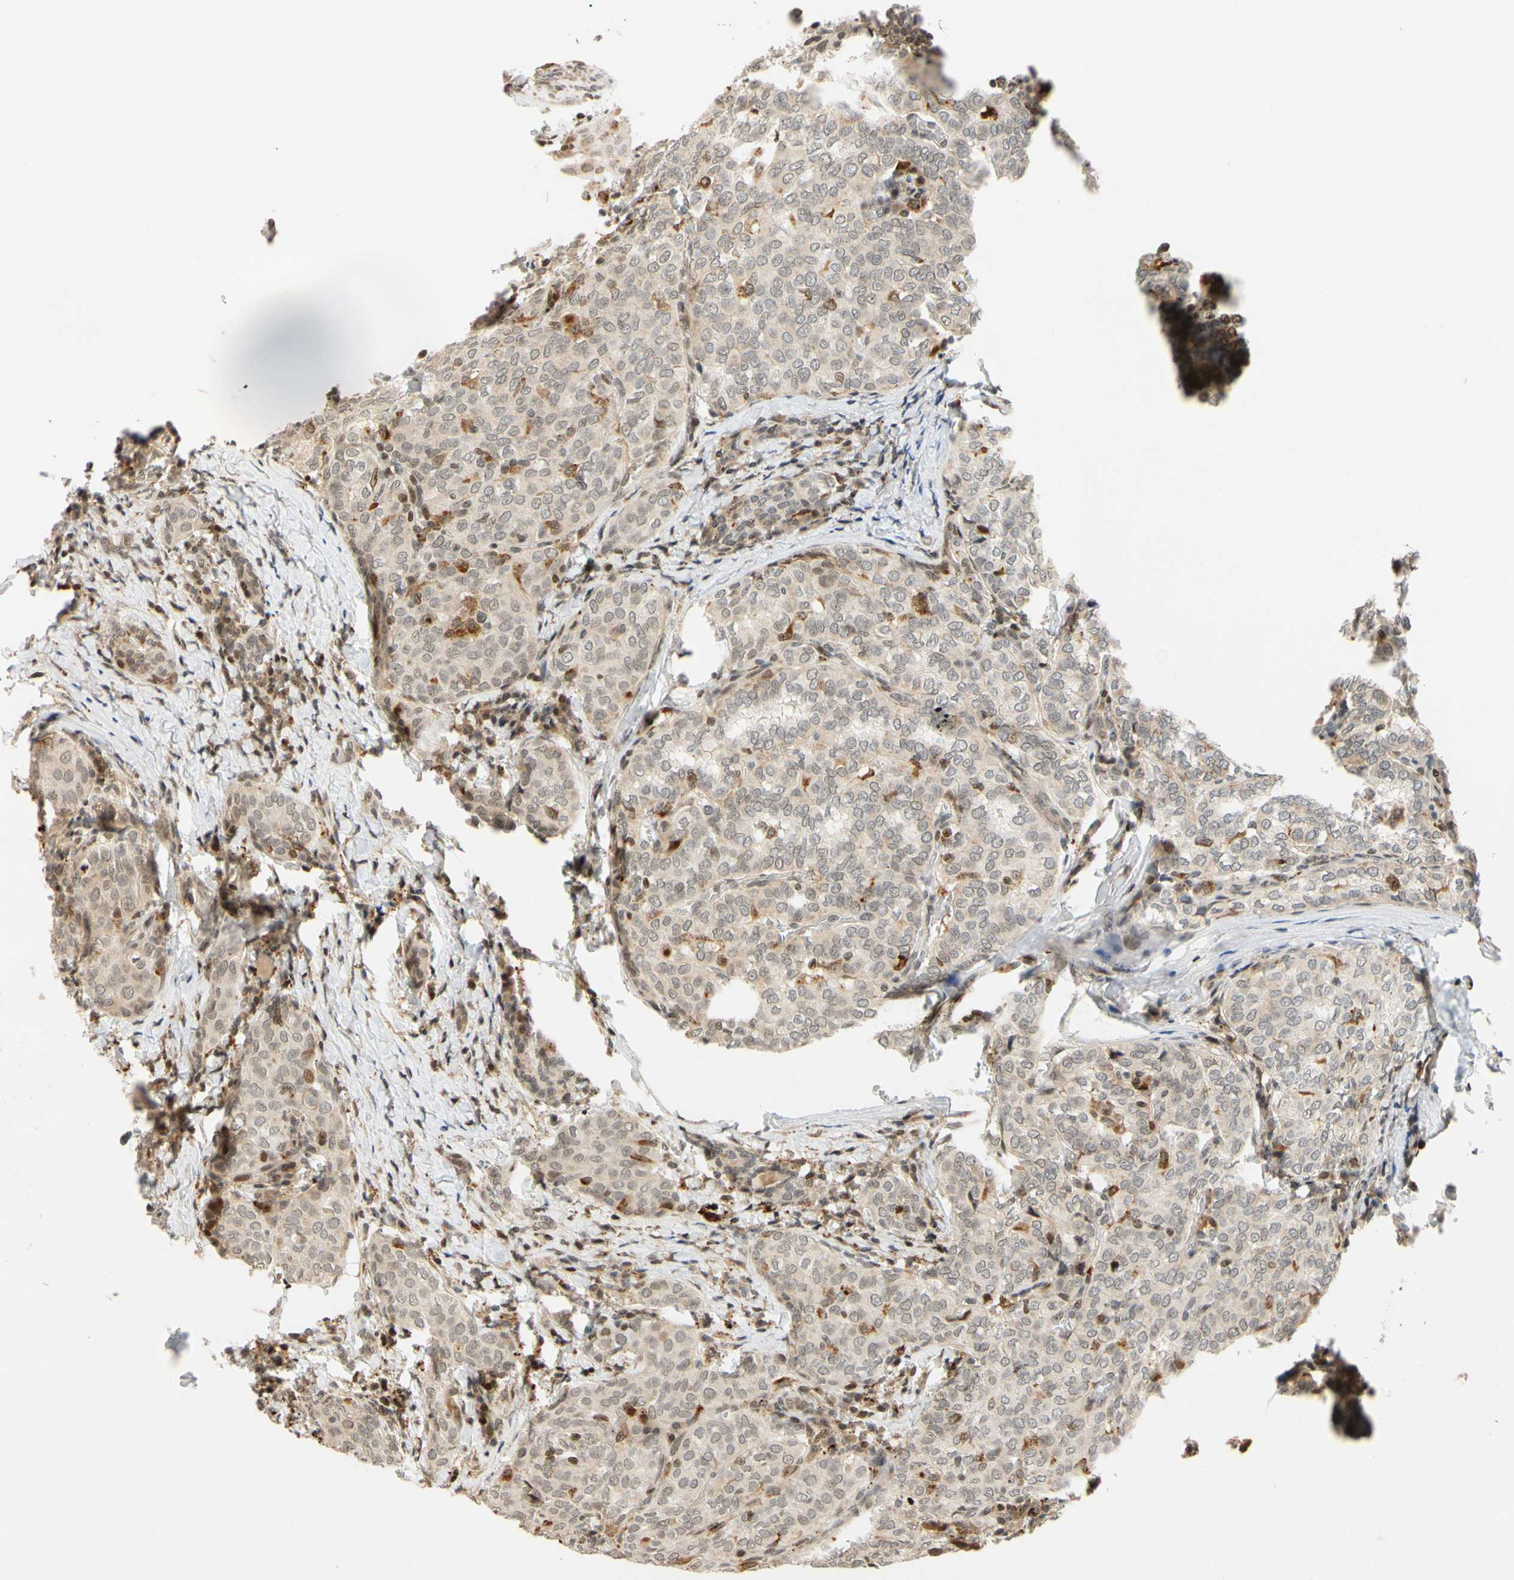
{"staining": {"intensity": "moderate", "quantity": "<25%", "location": "cytoplasmic/membranous"}, "tissue": "thyroid cancer", "cell_type": "Tumor cells", "image_type": "cancer", "snomed": [{"axis": "morphology", "description": "Normal tissue, NOS"}, {"axis": "morphology", "description": "Papillary adenocarcinoma, NOS"}, {"axis": "topography", "description": "Thyroid gland"}], "caption": "Immunohistochemical staining of thyroid cancer (papillary adenocarcinoma) displays low levels of moderate cytoplasmic/membranous expression in about <25% of tumor cells.", "gene": "CDK7", "patient": {"sex": "female", "age": 30}}